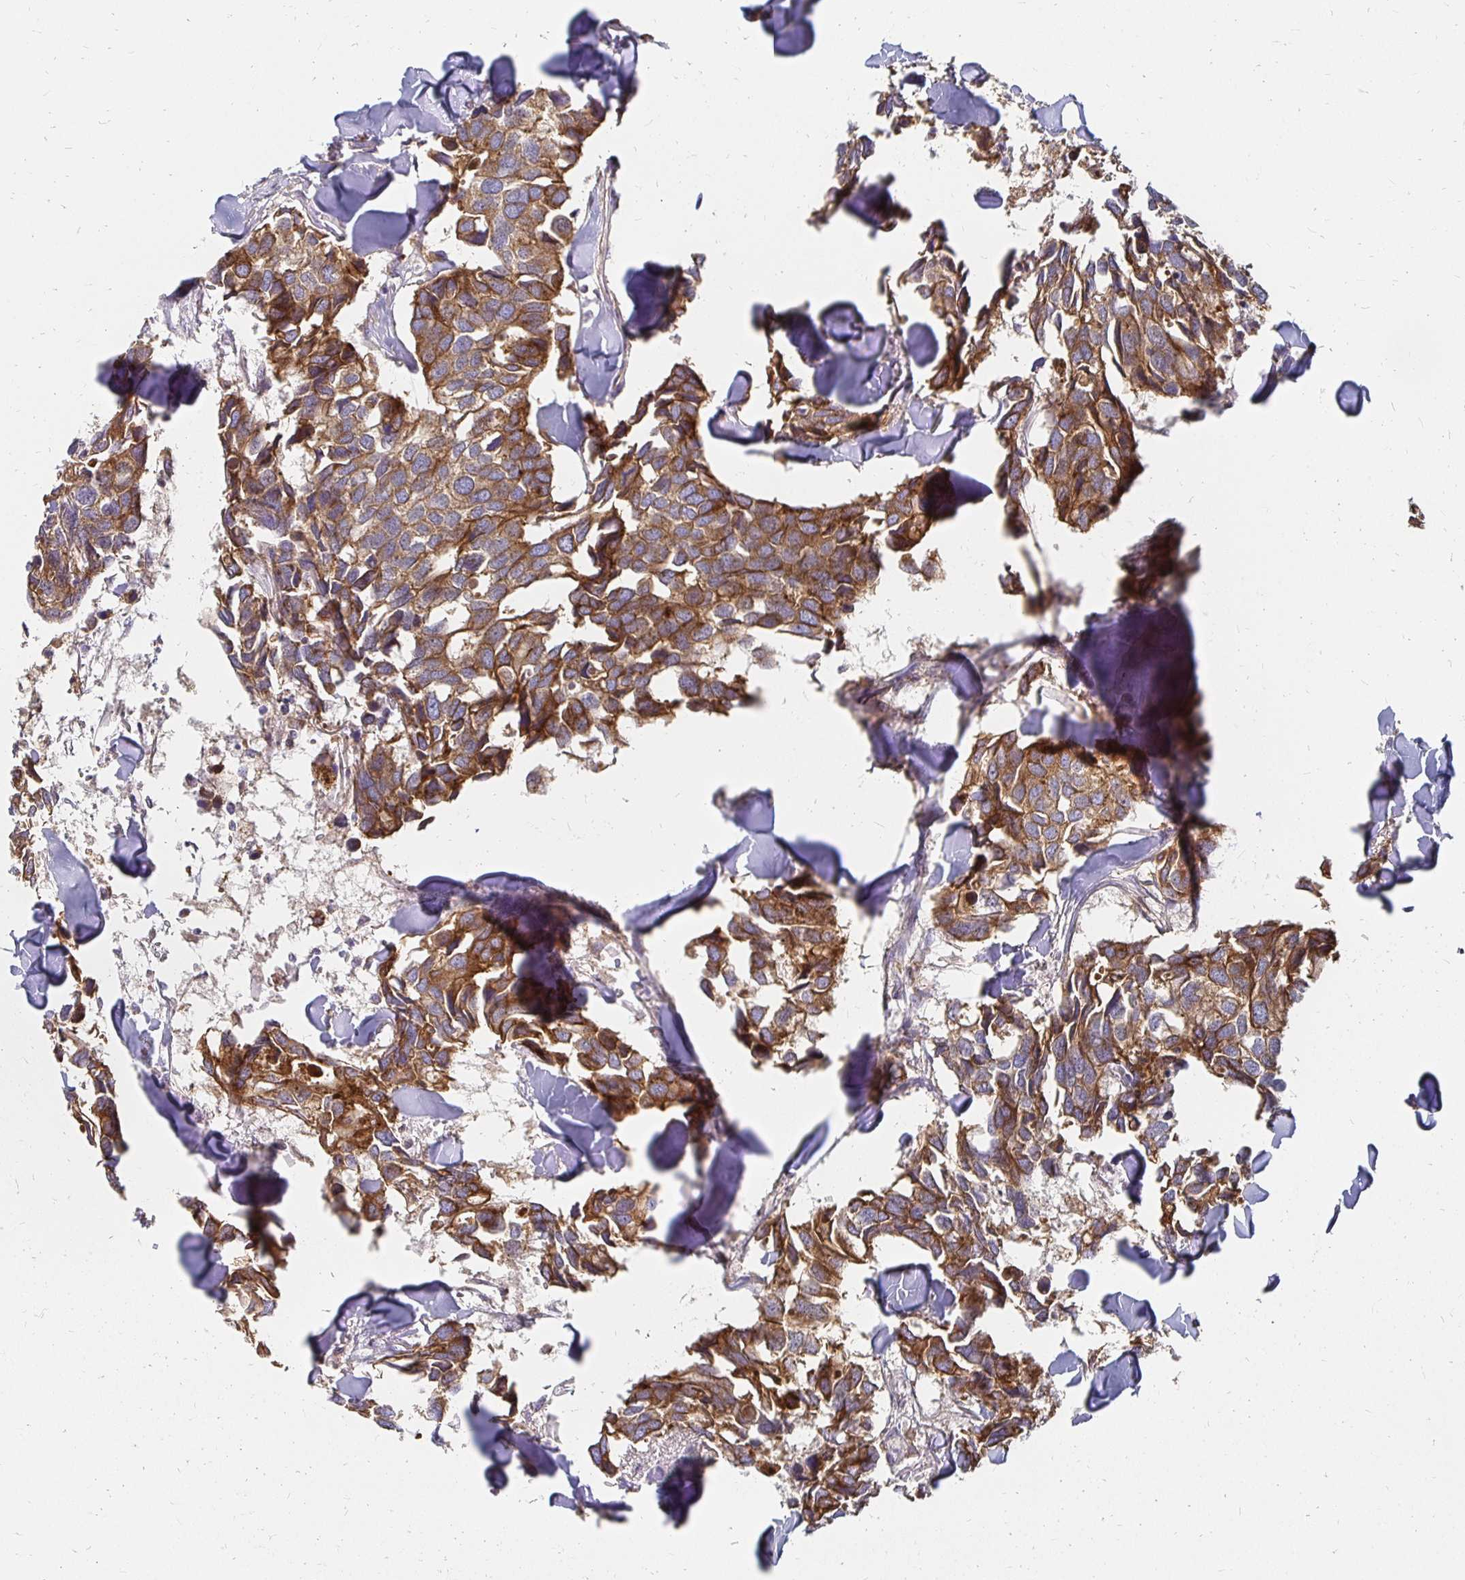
{"staining": {"intensity": "moderate", "quantity": ">75%", "location": "cytoplasmic/membranous"}, "tissue": "breast cancer", "cell_type": "Tumor cells", "image_type": "cancer", "snomed": [{"axis": "morphology", "description": "Duct carcinoma"}, {"axis": "topography", "description": "Breast"}], "caption": "A medium amount of moderate cytoplasmic/membranous staining is identified in about >75% of tumor cells in breast cancer tissue.", "gene": "NCSTN", "patient": {"sex": "female", "age": 83}}